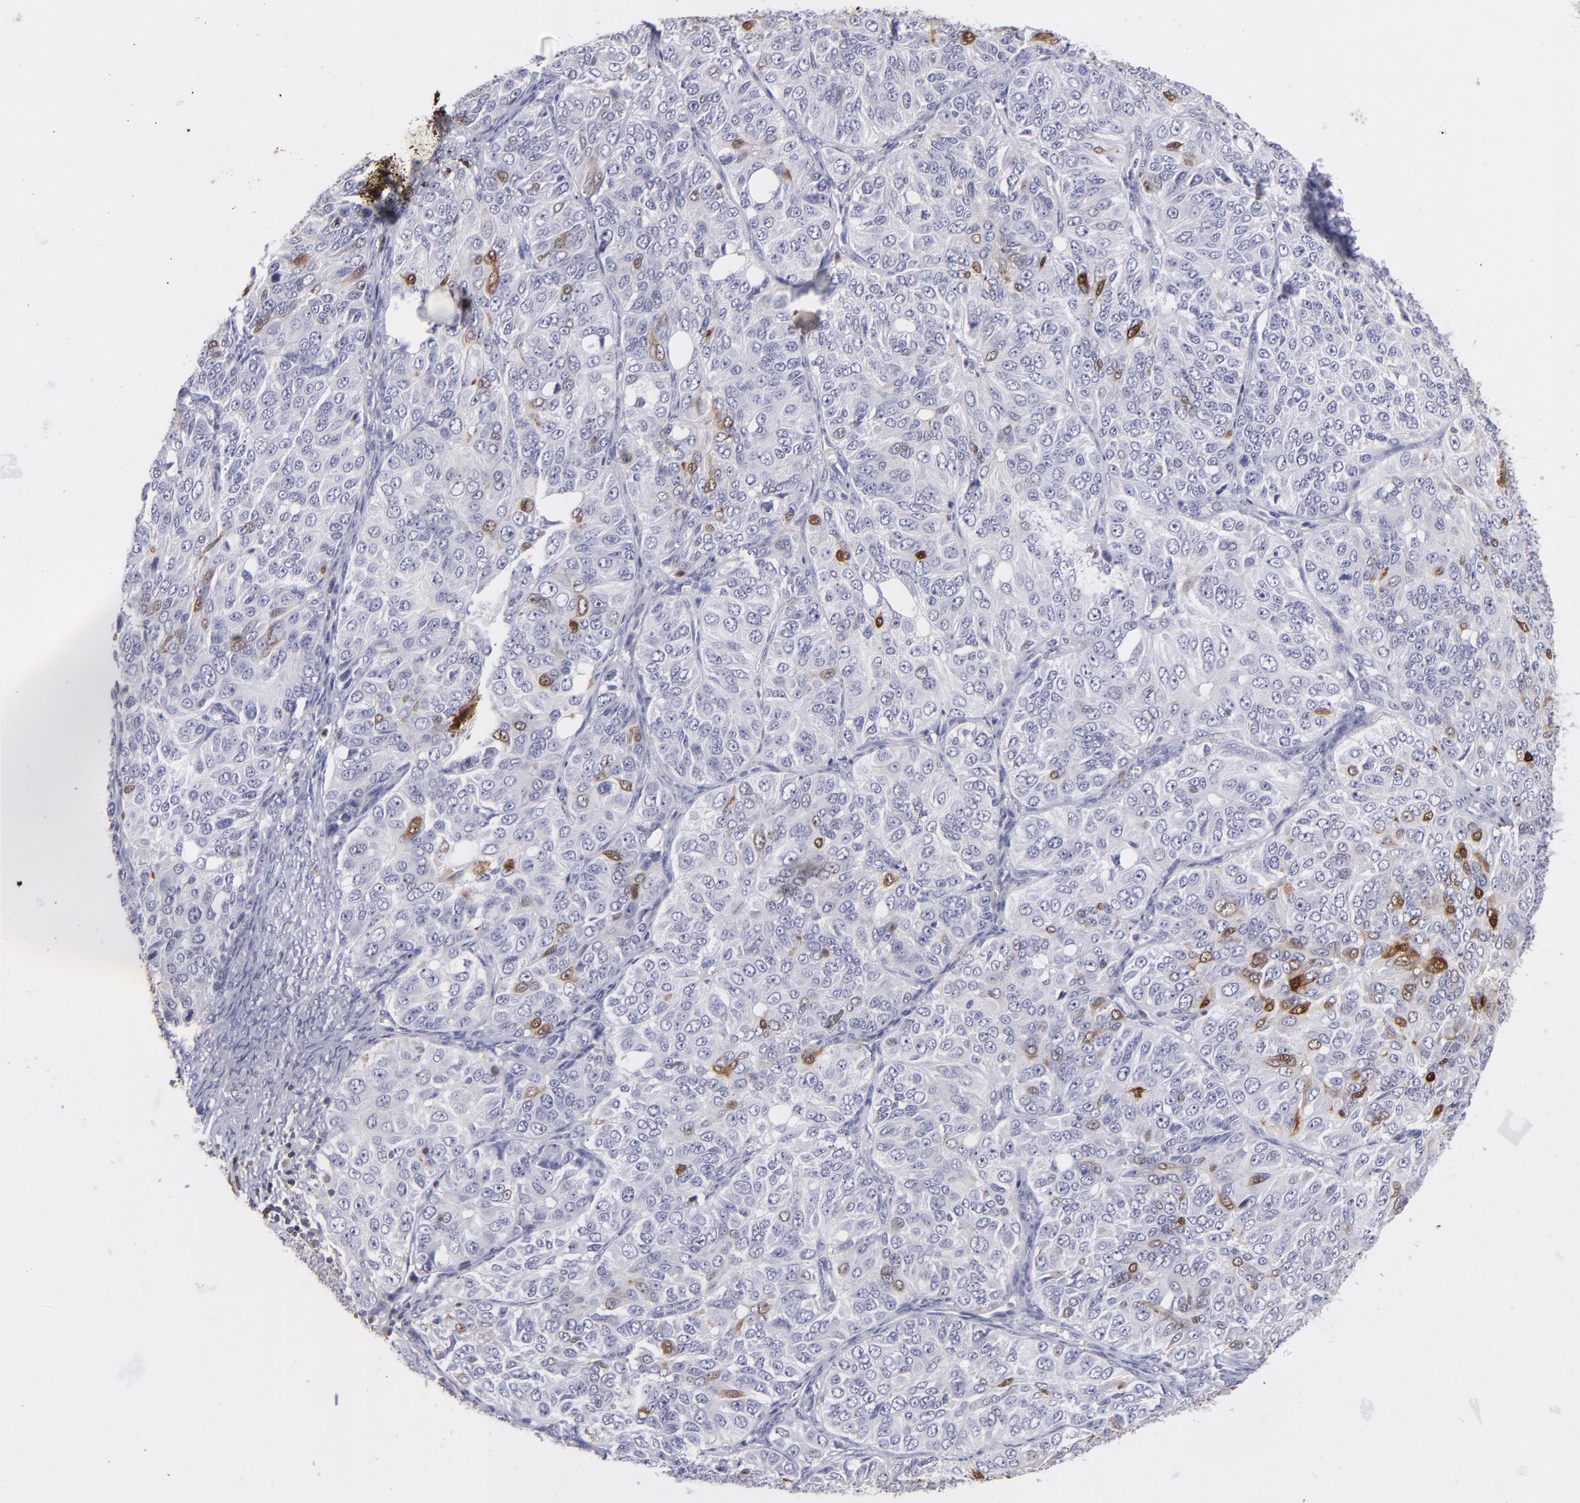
{"staining": {"intensity": "moderate", "quantity": "<25%", "location": "cytoplasmic/membranous,nuclear"}, "tissue": "ovarian cancer", "cell_type": "Tumor cells", "image_type": "cancer", "snomed": [{"axis": "morphology", "description": "Carcinoma, endometroid"}, {"axis": "topography", "description": "Ovary"}], "caption": "Protein expression analysis of human ovarian endometroid carcinoma reveals moderate cytoplasmic/membranous and nuclear expression in approximately <25% of tumor cells.", "gene": "S100A2", "patient": {"sex": "female", "age": 51}}